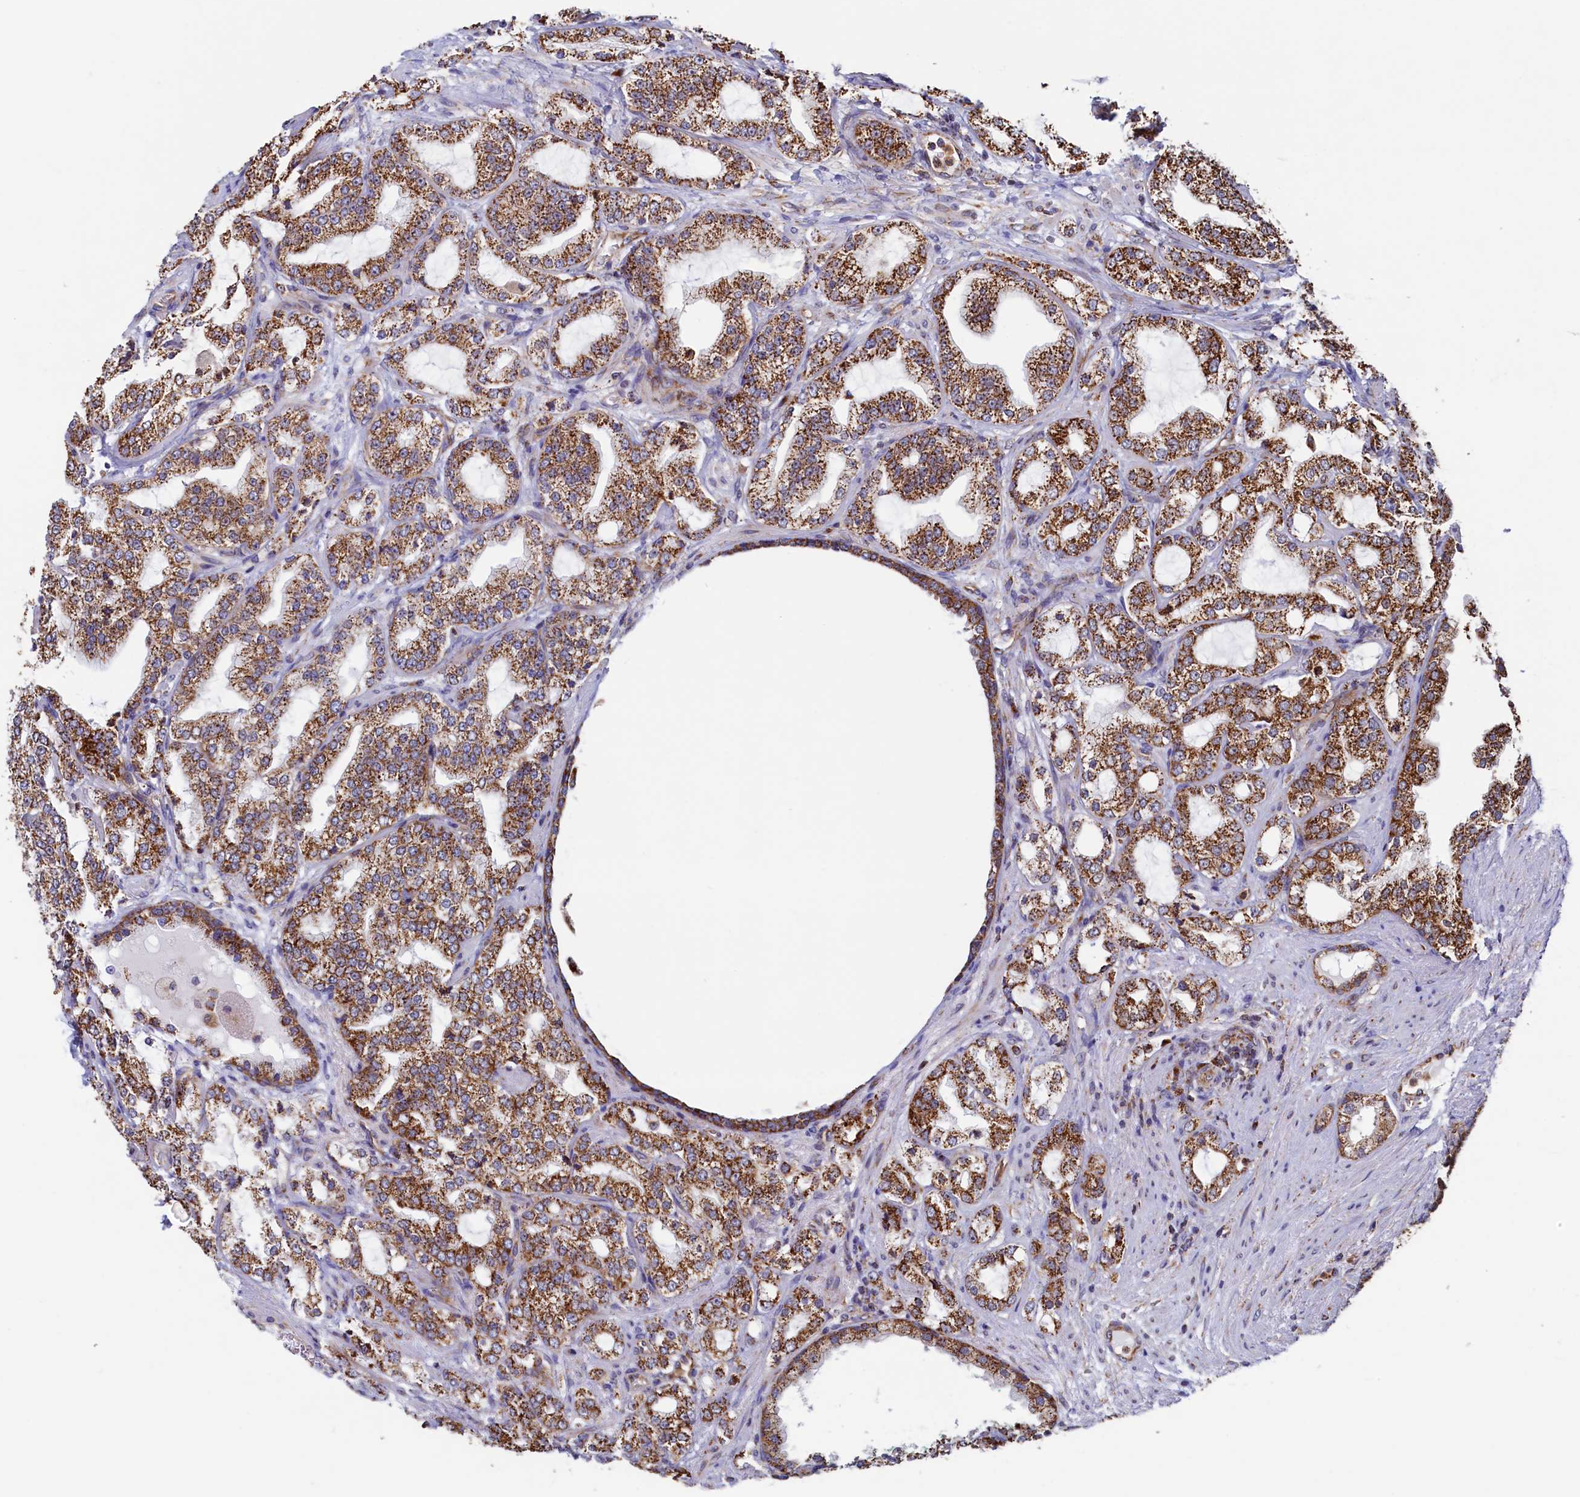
{"staining": {"intensity": "moderate", "quantity": ">75%", "location": "cytoplasmic/membranous"}, "tissue": "prostate cancer", "cell_type": "Tumor cells", "image_type": "cancer", "snomed": [{"axis": "morphology", "description": "Adenocarcinoma, High grade"}, {"axis": "topography", "description": "Prostate"}], "caption": "Human prostate cancer stained with a protein marker demonstrates moderate staining in tumor cells.", "gene": "UBE3B", "patient": {"sex": "male", "age": 64}}